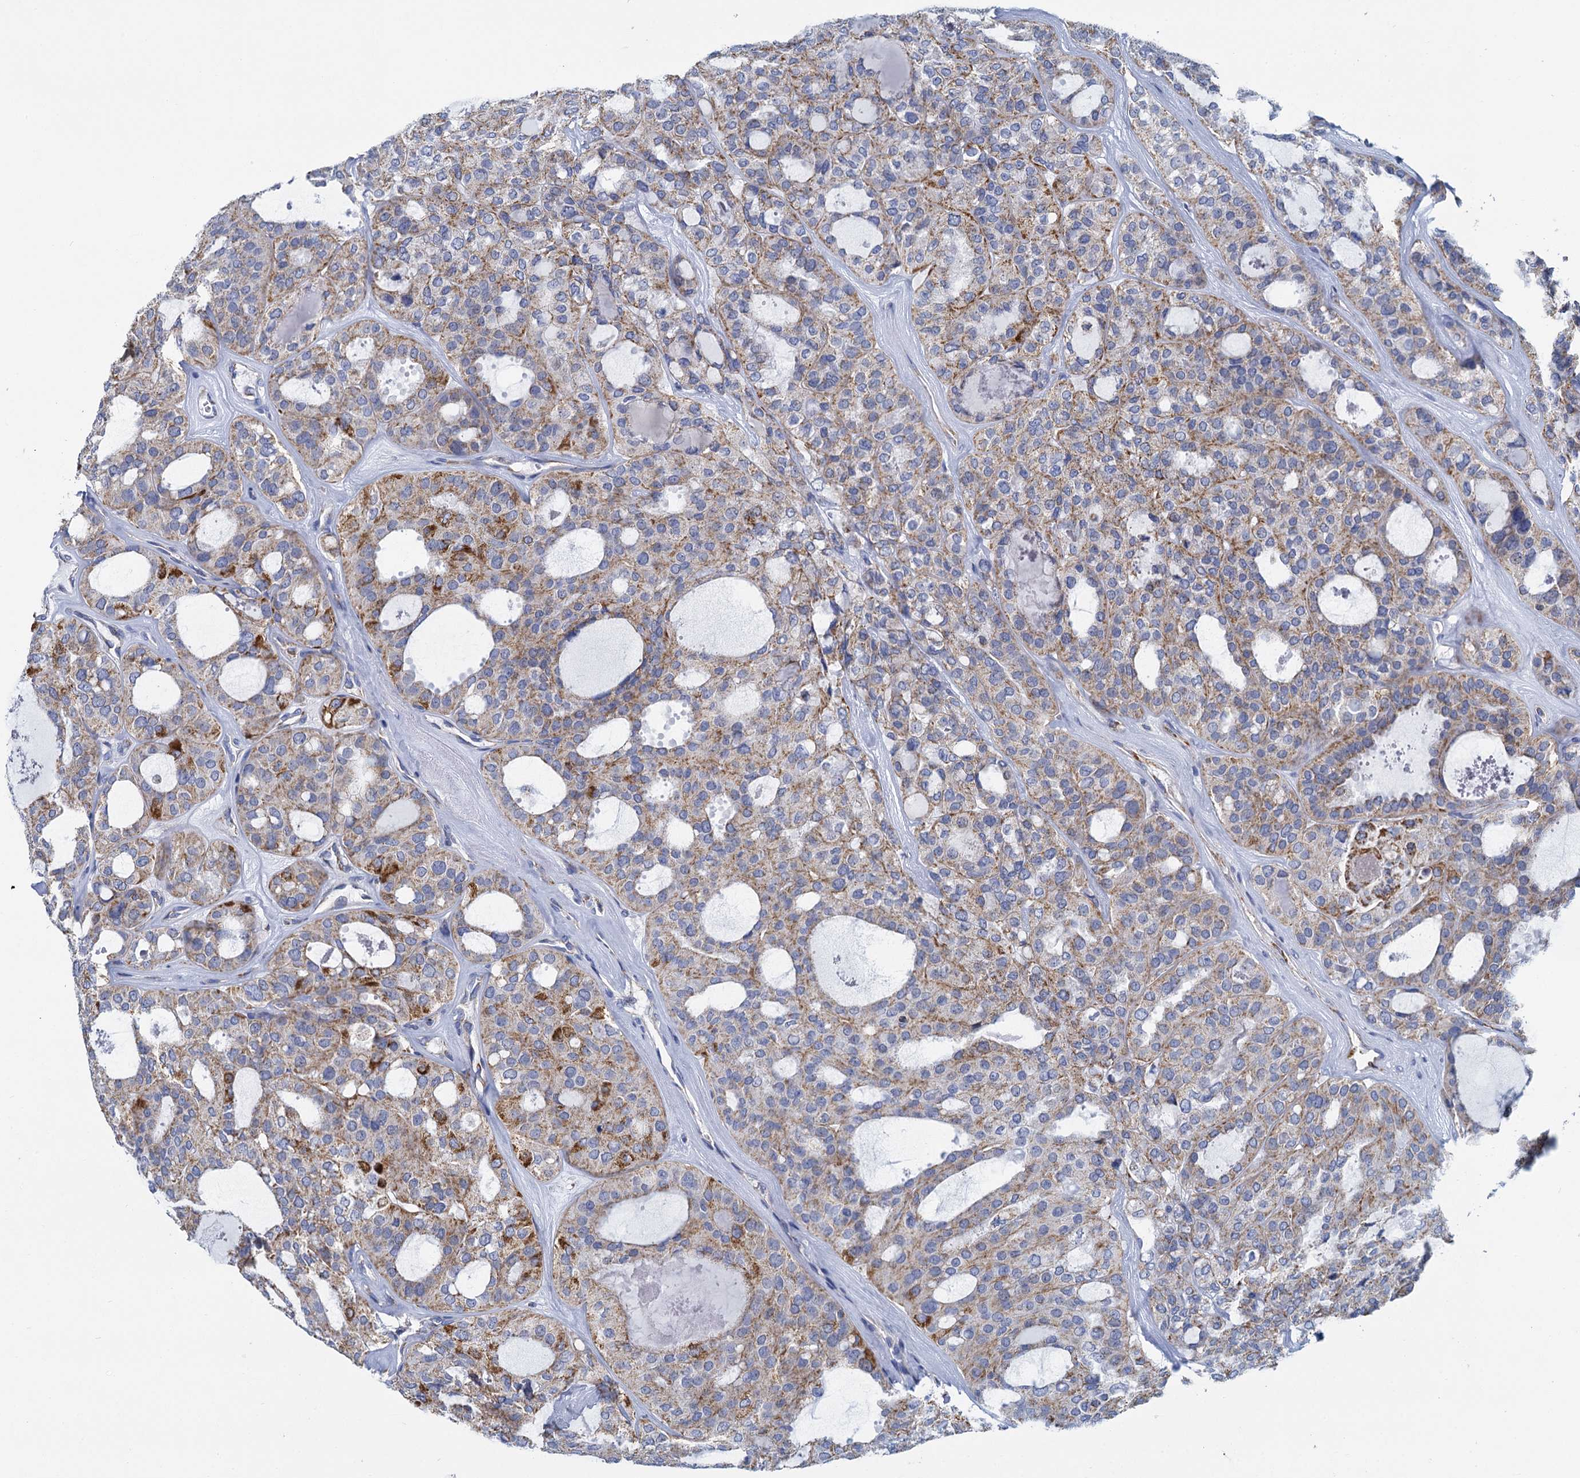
{"staining": {"intensity": "moderate", "quantity": "25%-75%", "location": "cytoplasmic/membranous"}, "tissue": "thyroid cancer", "cell_type": "Tumor cells", "image_type": "cancer", "snomed": [{"axis": "morphology", "description": "Follicular adenoma carcinoma, NOS"}, {"axis": "topography", "description": "Thyroid gland"}], "caption": "Thyroid follicular adenoma carcinoma tissue shows moderate cytoplasmic/membranous positivity in approximately 25%-75% of tumor cells", "gene": "CCP110", "patient": {"sex": "male", "age": 75}}